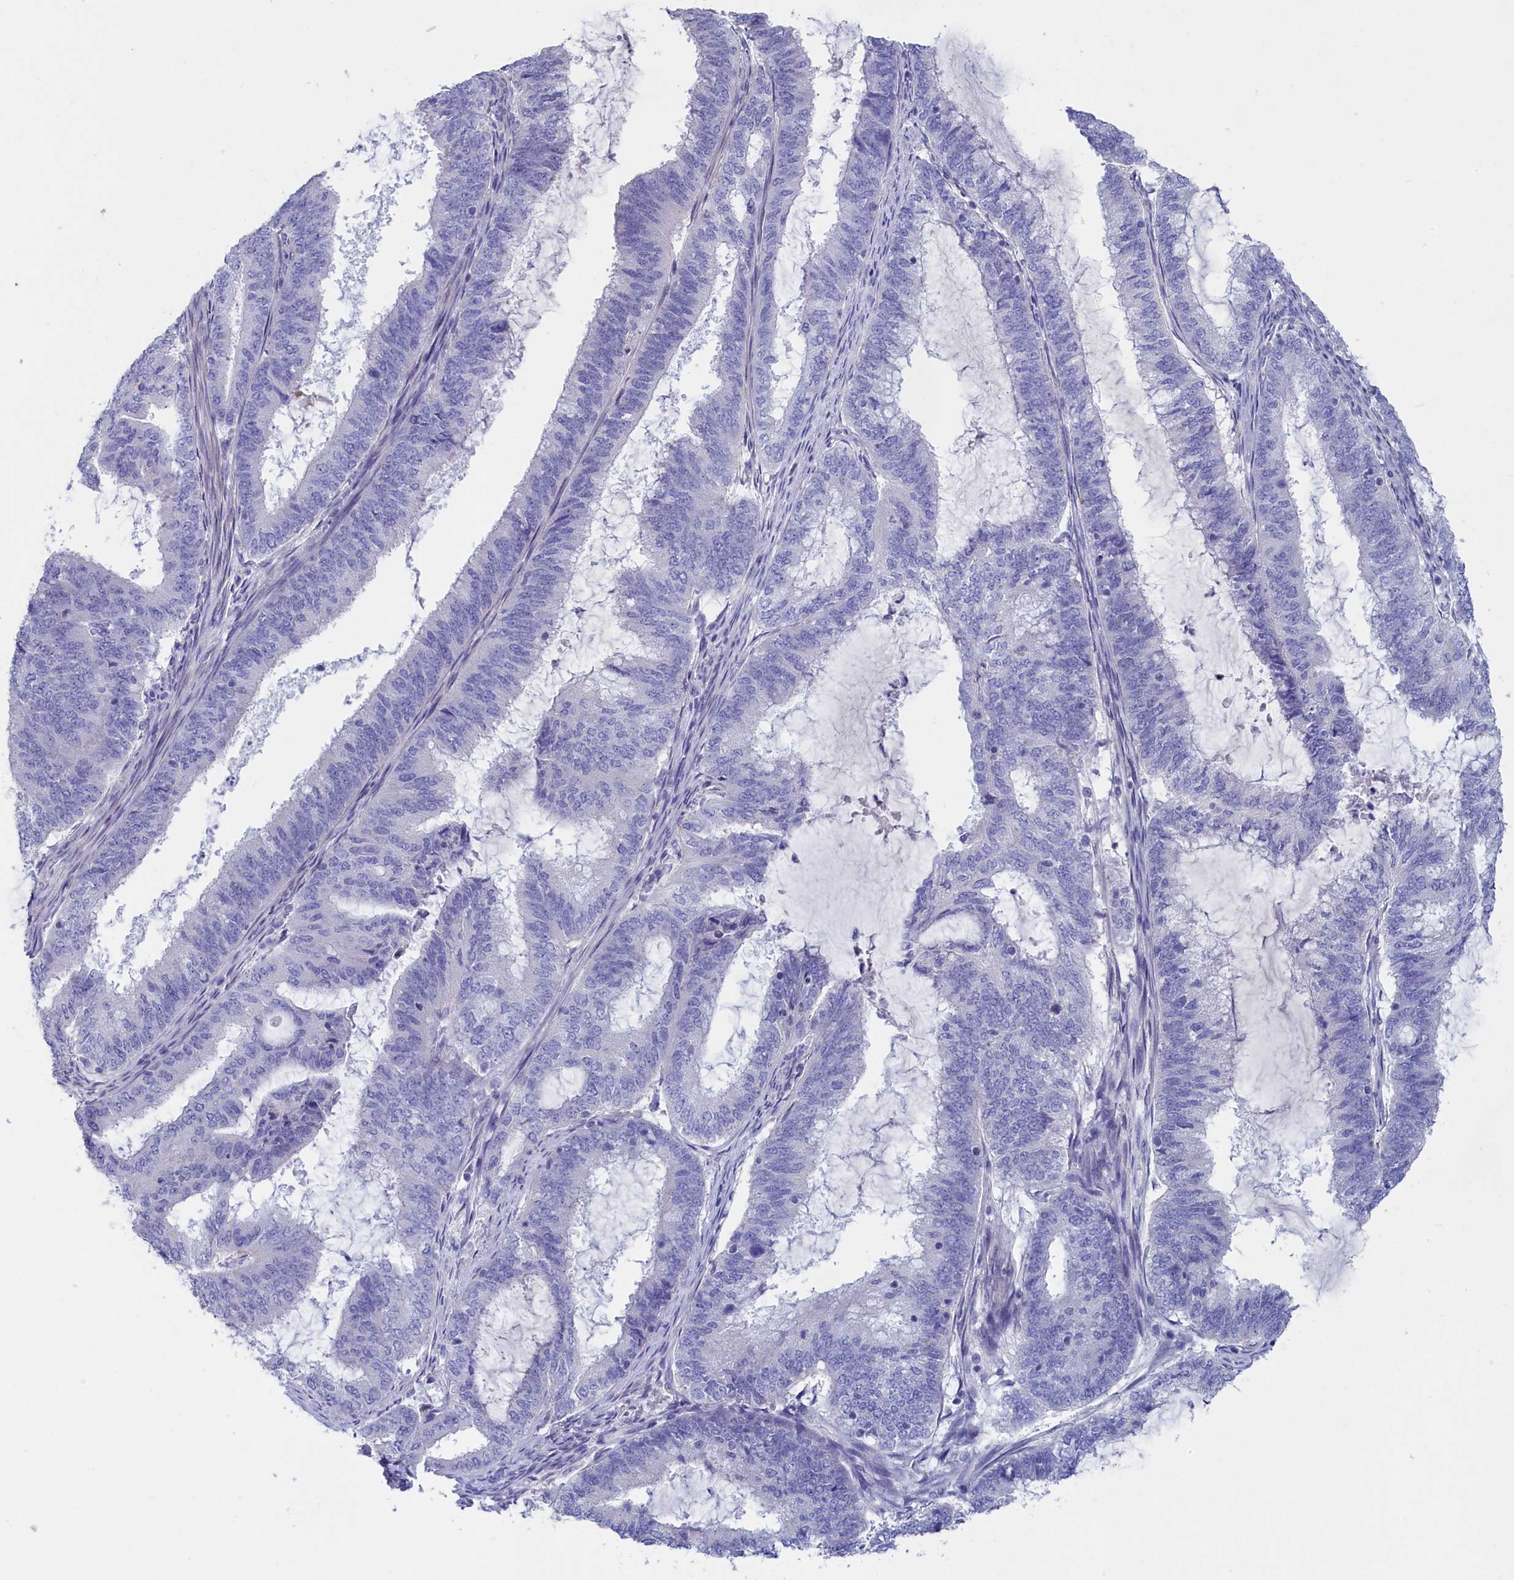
{"staining": {"intensity": "negative", "quantity": "none", "location": "none"}, "tissue": "endometrial cancer", "cell_type": "Tumor cells", "image_type": "cancer", "snomed": [{"axis": "morphology", "description": "Adenocarcinoma, NOS"}, {"axis": "topography", "description": "Endometrium"}], "caption": "This is an immunohistochemistry histopathology image of human adenocarcinoma (endometrial). There is no positivity in tumor cells.", "gene": "PRDM12", "patient": {"sex": "female", "age": 51}}